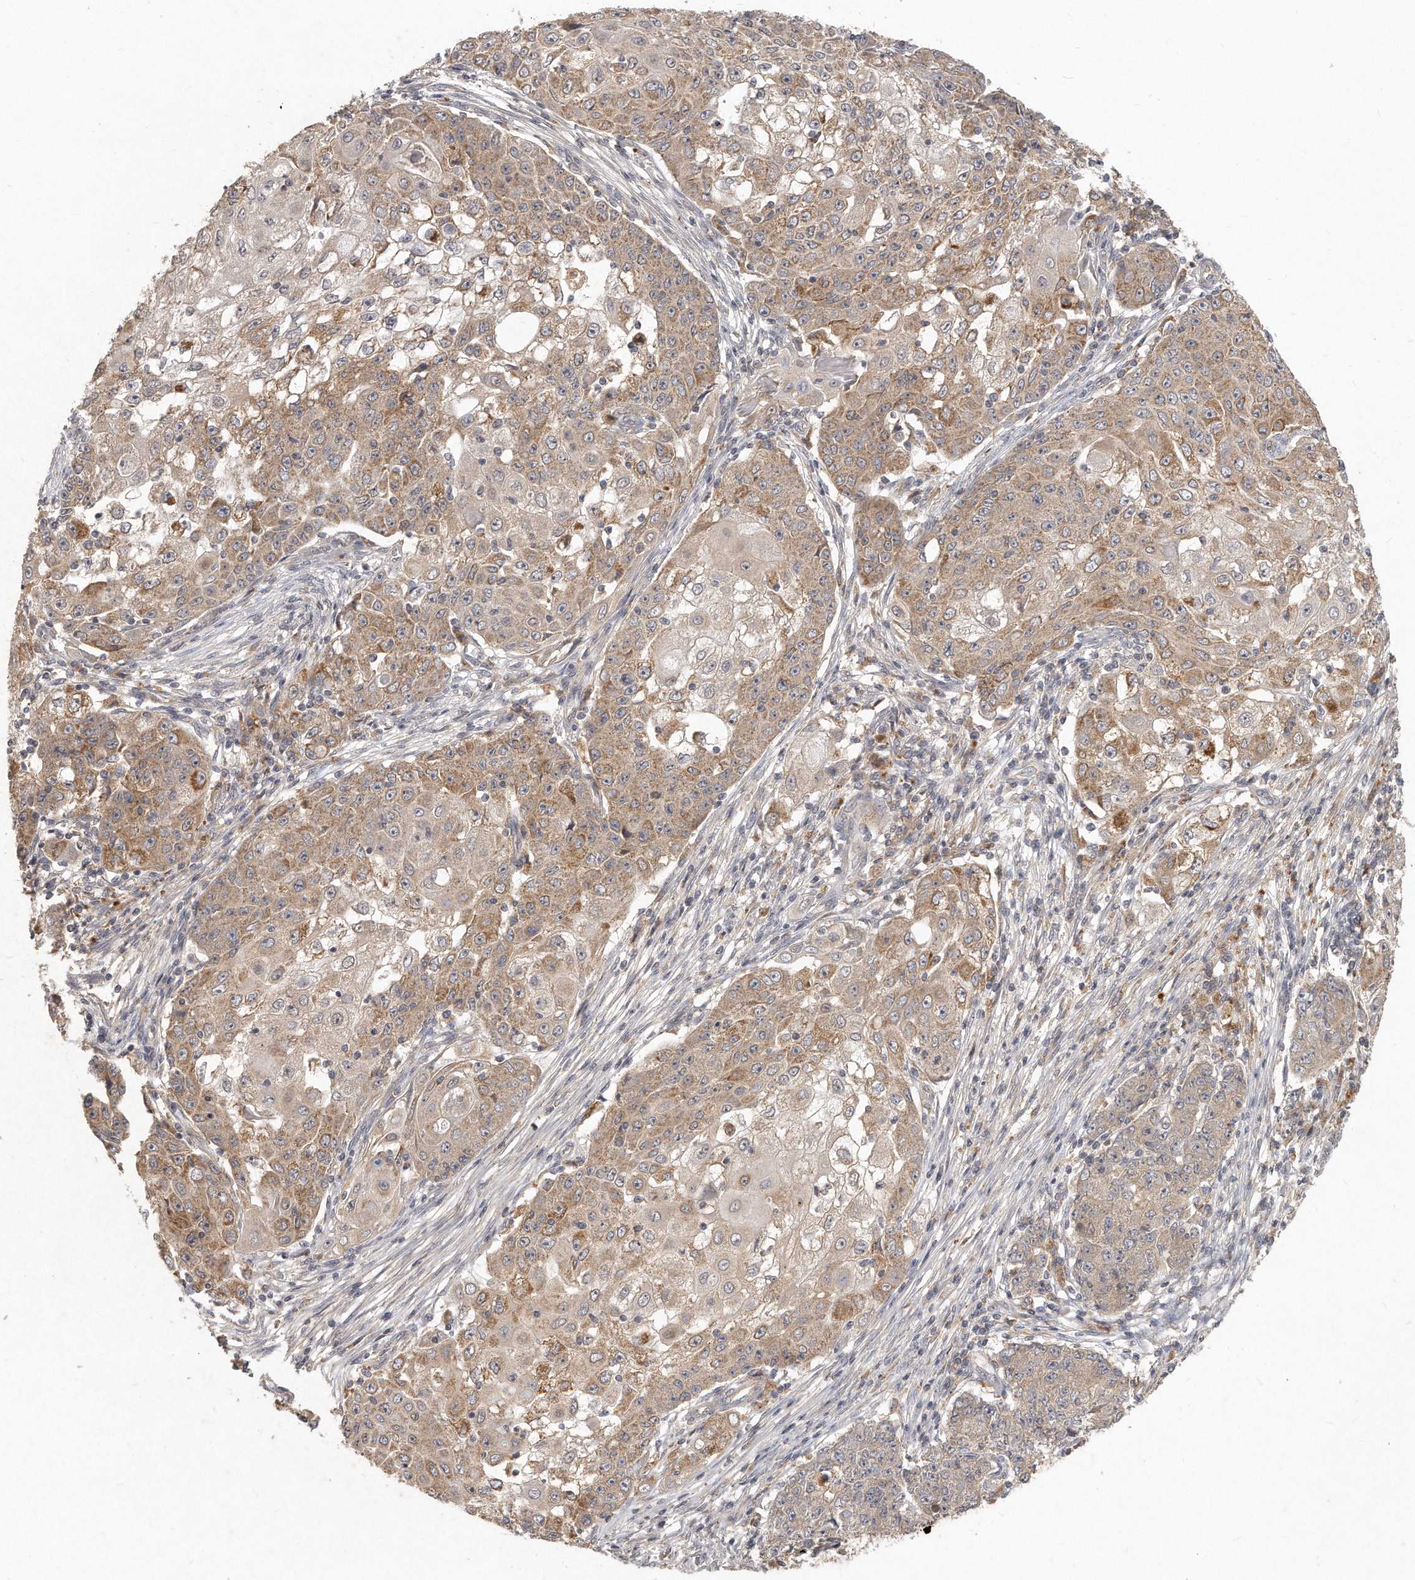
{"staining": {"intensity": "moderate", "quantity": ">75%", "location": "cytoplasmic/membranous"}, "tissue": "ovarian cancer", "cell_type": "Tumor cells", "image_type": "cancer", "snomed": [{"axis": "morphology", "description": "Carcinoma, endometroid"}, {"axis": "topography", "description": "Ovary"}], "caption": "This is an image of IHC staining of ovarian cancer, which shows moderate staining in the cytoplasmic/membranous of tumor cells.", "gene": "LGALS8", "patient": {"sex": "female", "age": 42}}